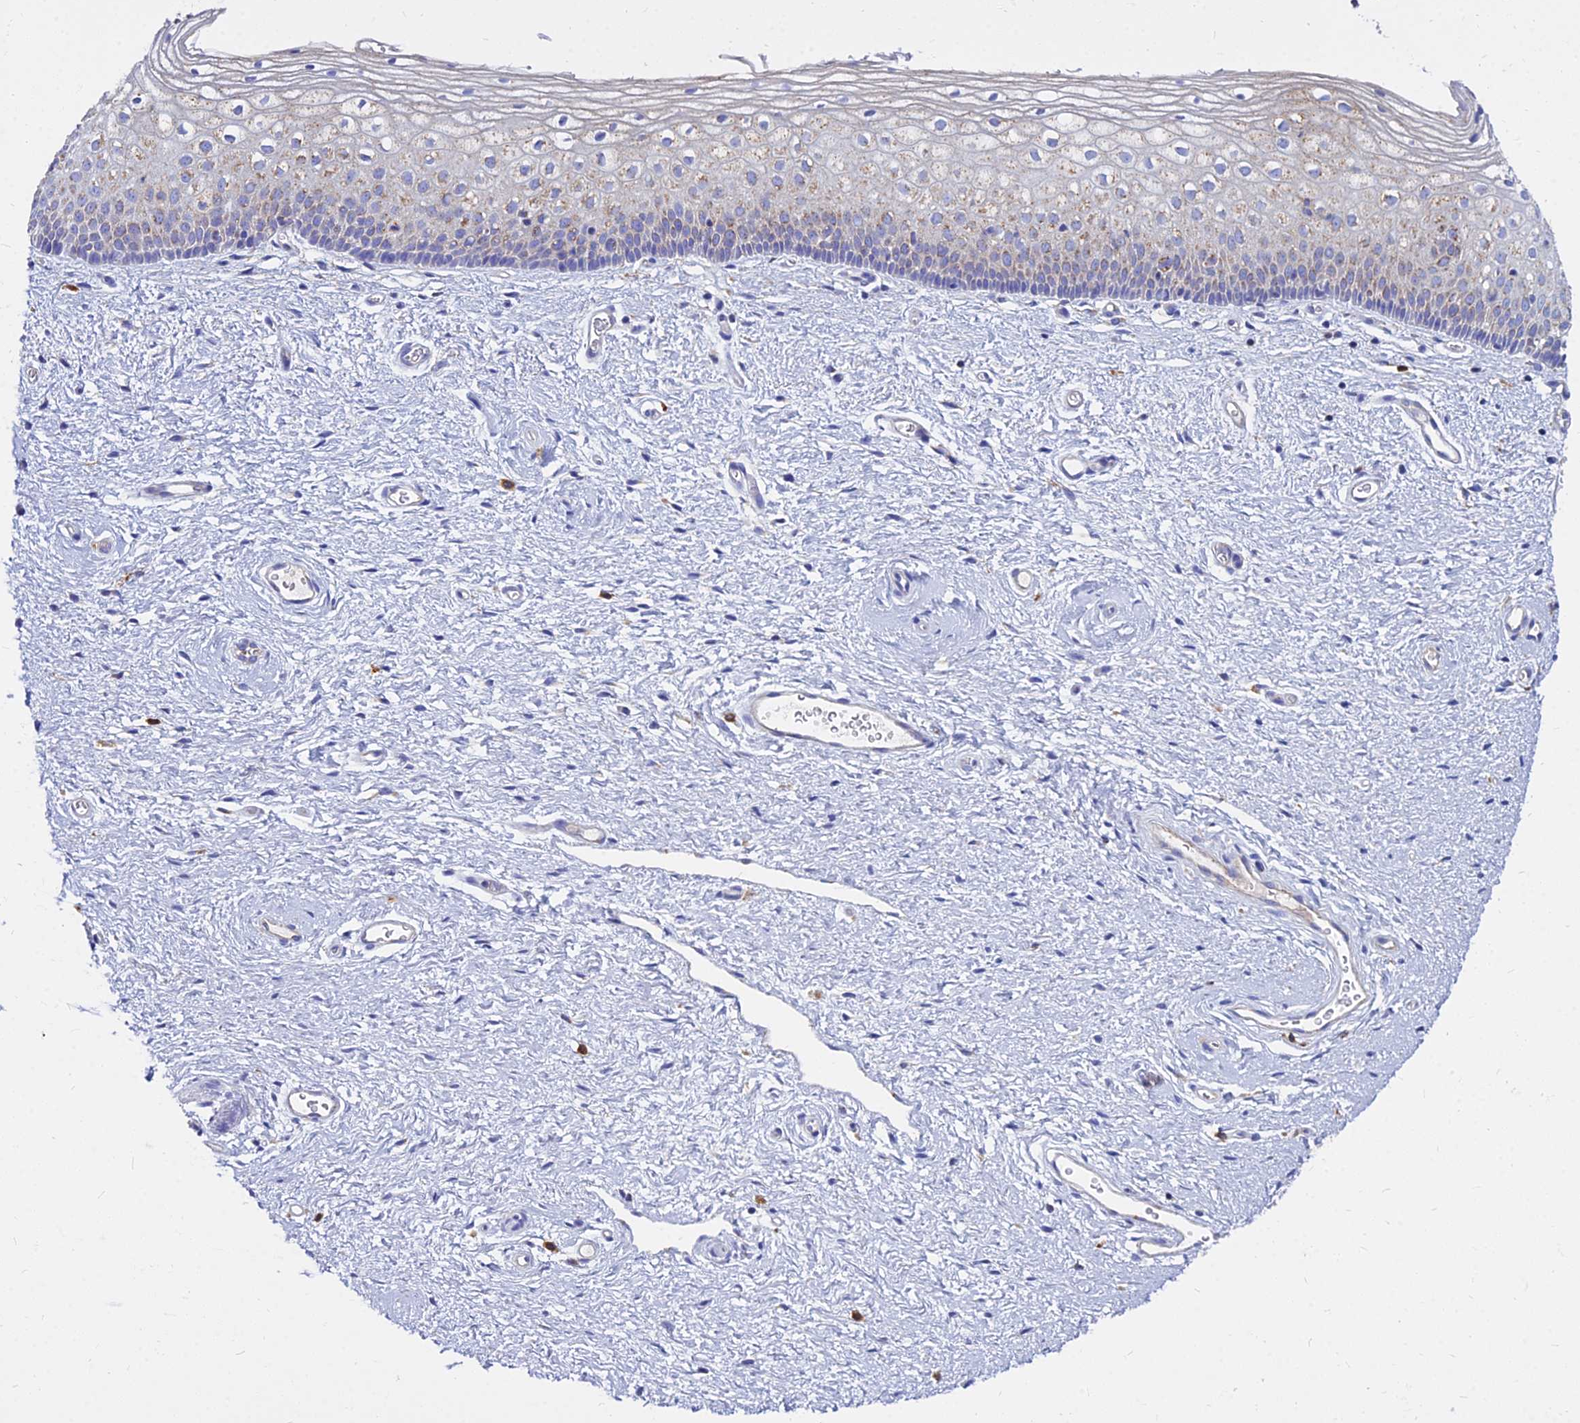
{"staining": {"intensity": "weak", "quantity": "25%-75%", "location": "cytoplasmic/membranous"}, "tissue": "vagina", "cell_type": "Squamous epithelial cells", "image_type": "normal", "snomed": [{"axis": "morphology", "description": "Normal tissue, NOS"}, {"axis": "topography", "description": "Vagina"}], "caption": "Weak cytoplasmic/membranous expression for a protein is seen in about 25%-75% of squamous epithelial cells of unremarkable vagina using IHC.", "gene": "AGTRAP", "patient": {"sex": "female", "age": 60}}